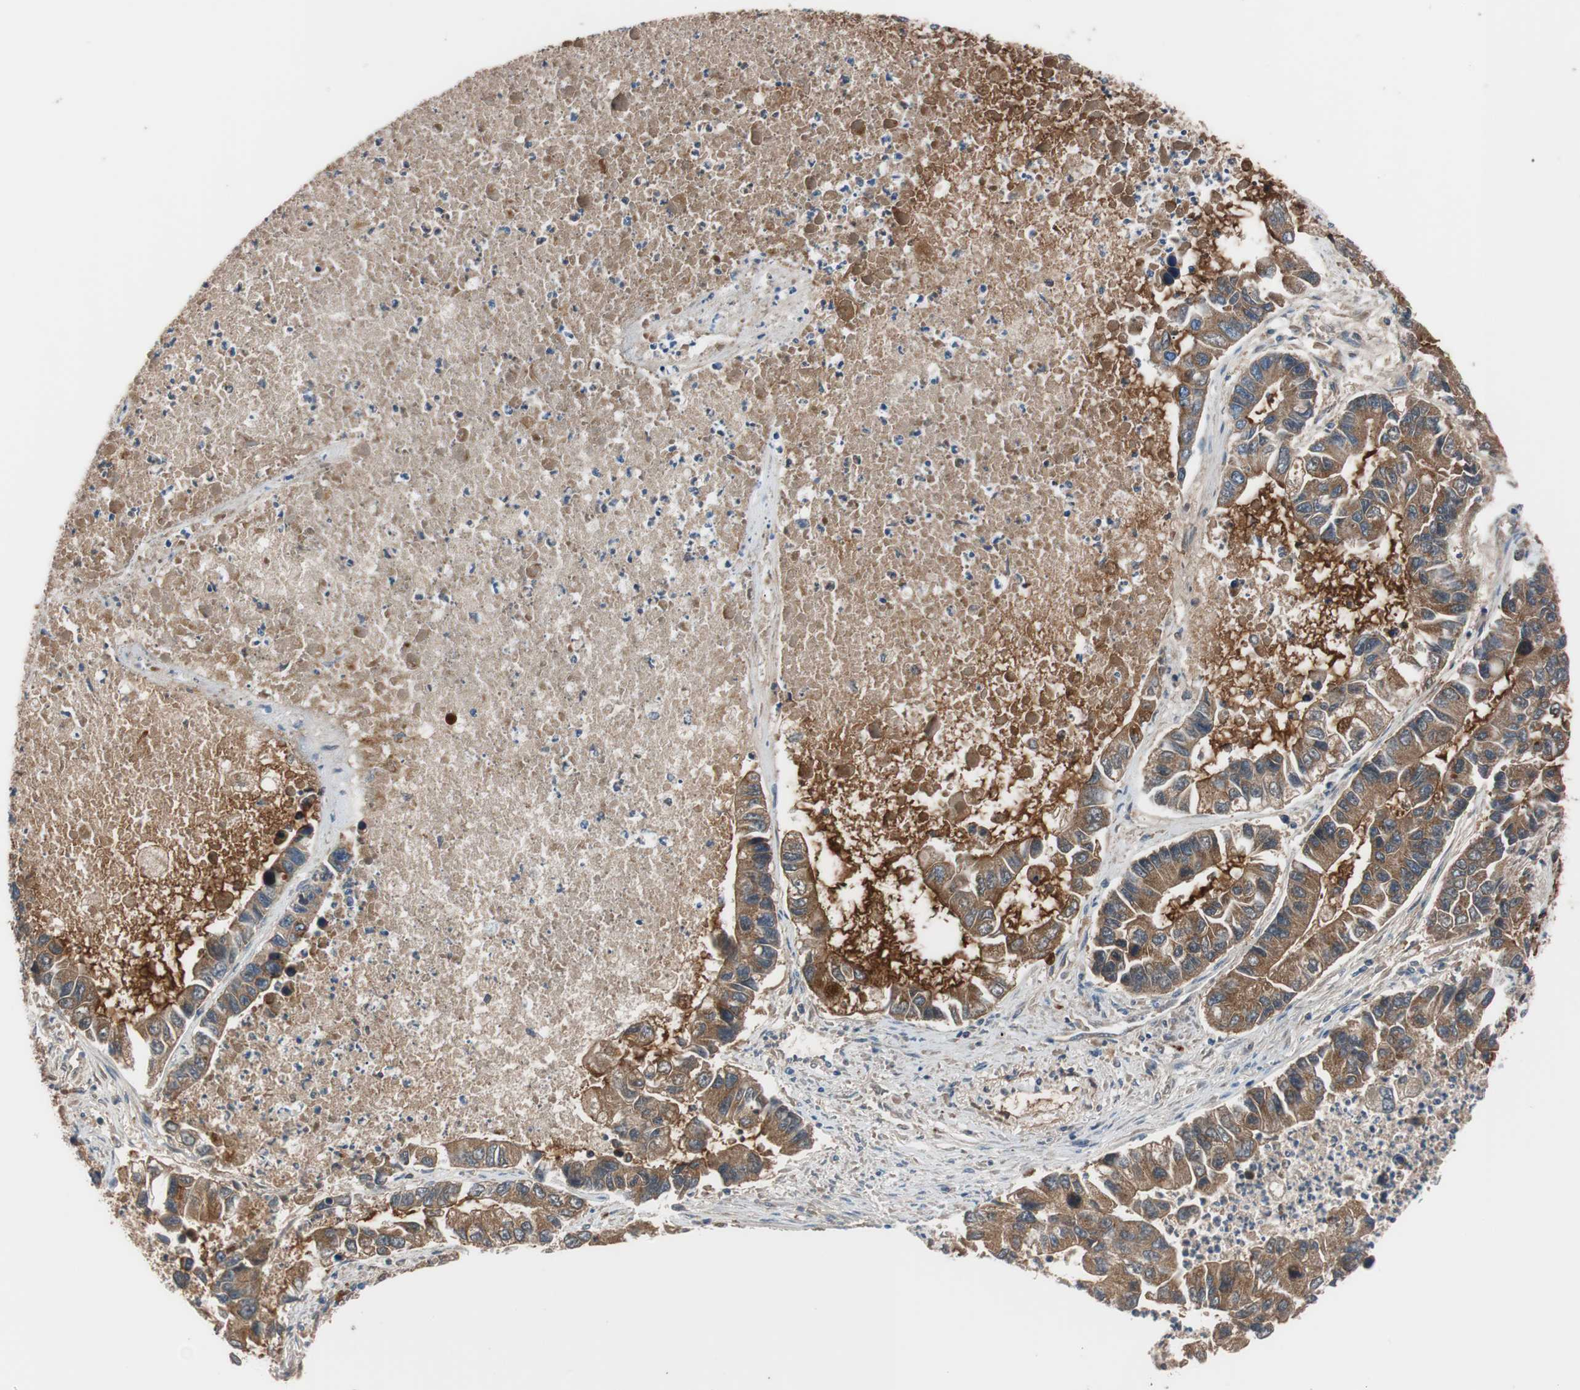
{"staining": {"intensity": "moderate", "quantity": ">75%", "location": "cytoplasmic/membranous"}, "tissue": "lung cancer", "cell_type": "Tumor cells", "image_type": "cancer", "snomed": [{"axis": "morphology", "description": "Adenocarcinoma, NOS"}, {"axis": "topography", "description": "Lung"}], "caption": "Tumor cells reveal medium levels of moderate cytoplasmic/membranous positivity in approximately >75% of cells in lung adenocarcinoma. (Brightfield microscopy of DAB IHC at high magnification).", "gene": "SPINT1", "patient": {"sex": "female", "age": 51}}